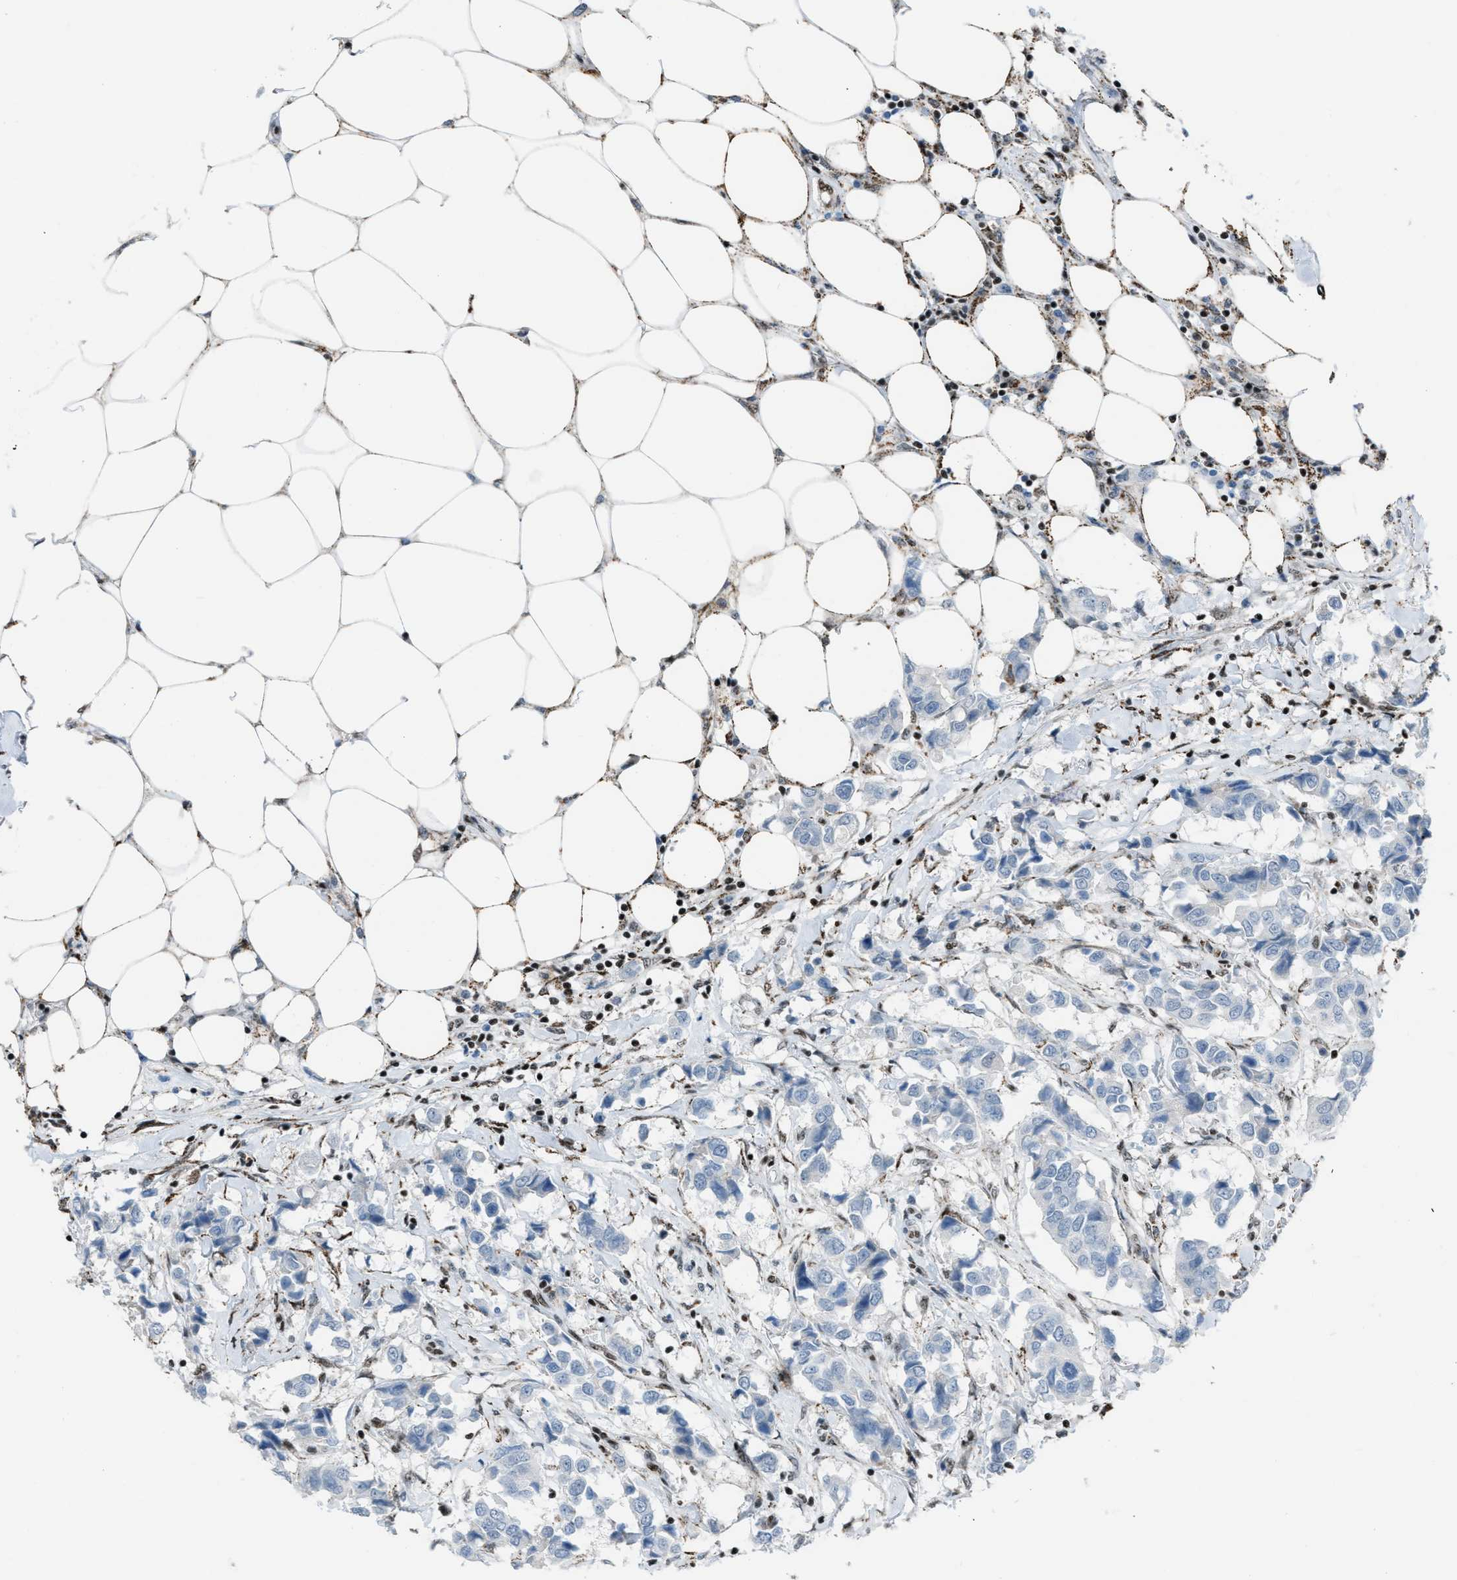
{"staining": {"intensity": "negative", "quantity": "none", "location": "none"}, "tissue": "breast cancer", "cell_type": "Tumor cells", "image_type": "cancer", "snomed": [{"axis": "morphology", "description": "Duct carcinoma"}, {"axis": "topography", "description": "Breast"}], "caption": "Human breast intraductal carcinoma stained for a protein using IHC exhibits no expression in tumor cells.", "gene": "SLFN5", "patient": {"sex": "female", "age": 80}}